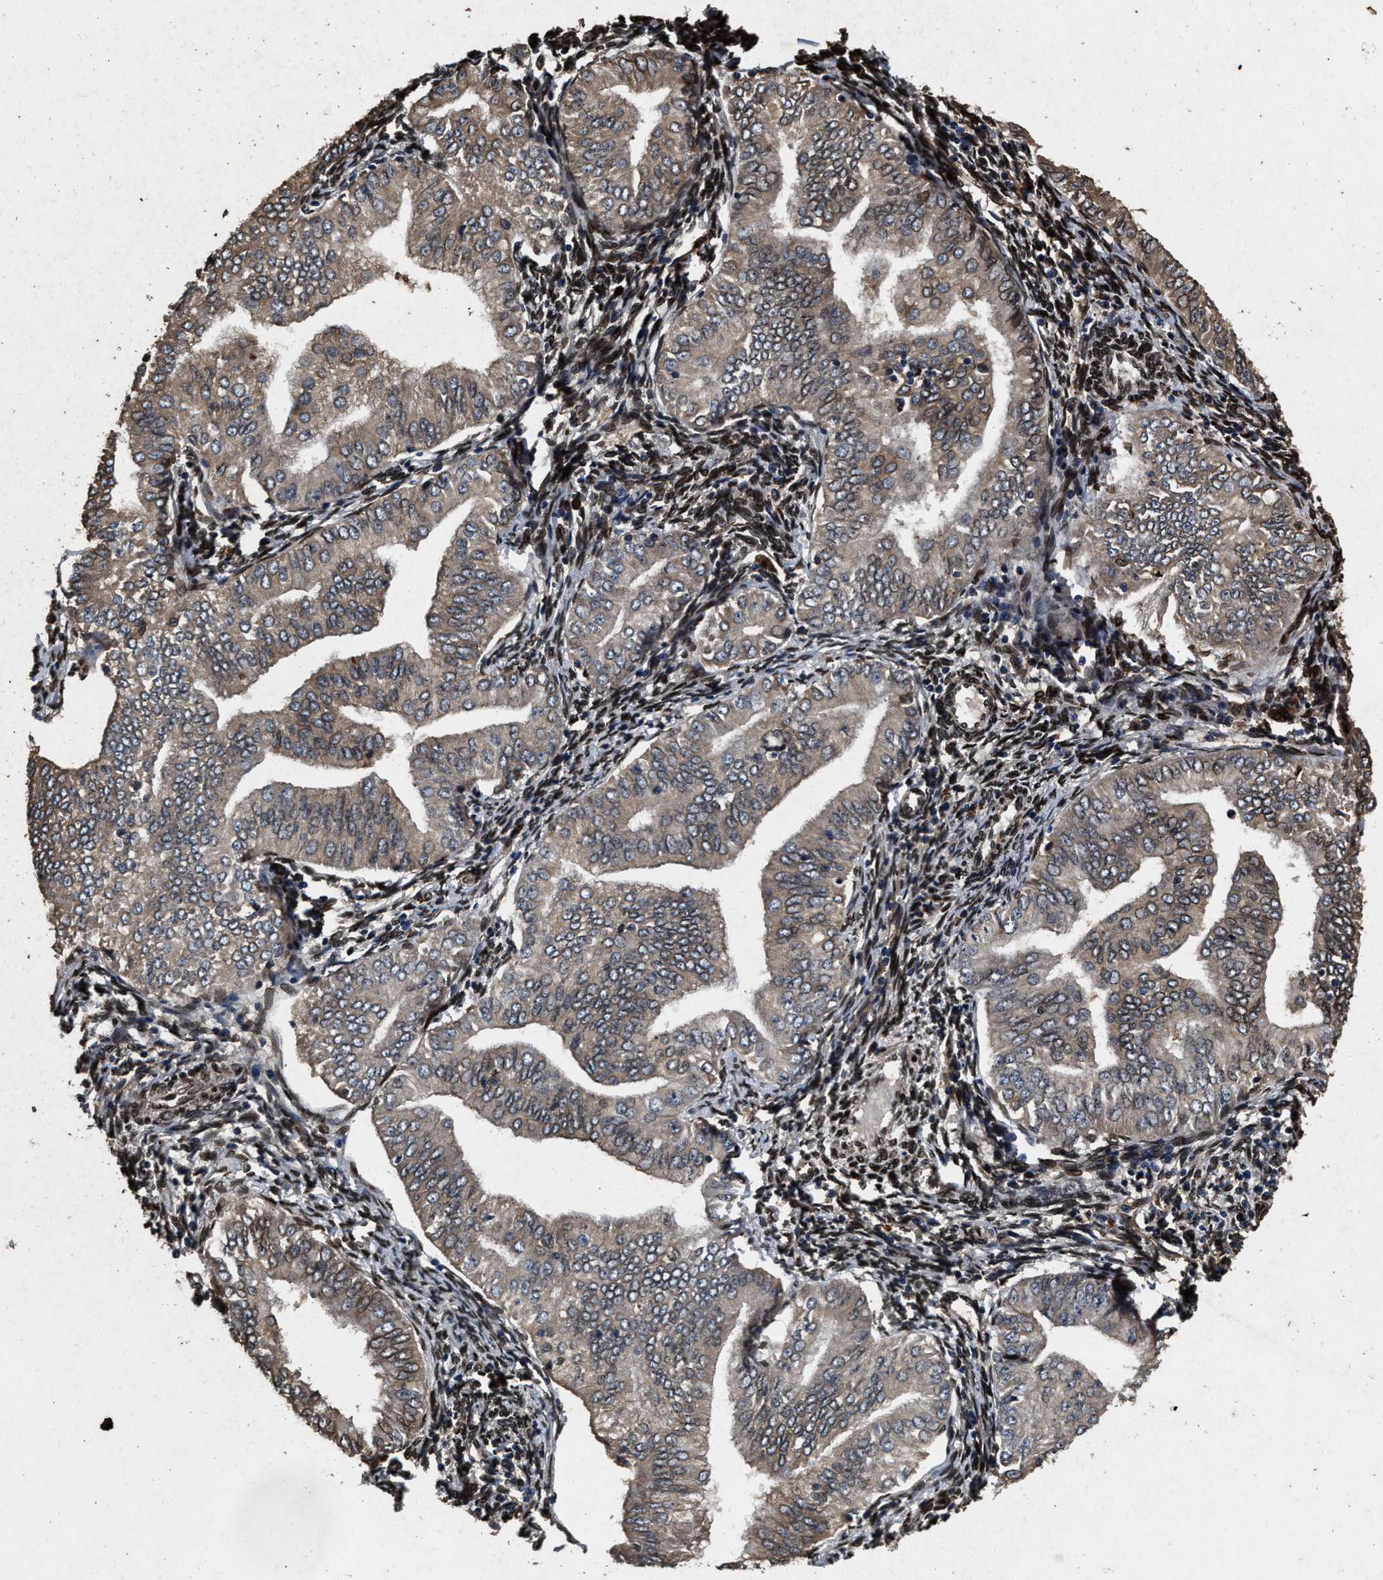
{"staining": {"intensity": "weak", "quantity": "25%-75%", "location": "cytoplasmic/membranous"}, "tissue": "endometrial cancer", "cell_type": "Tumor cells", "image_type": "cancer", "snomed": [{"axis": "morphology", "description": "Normal tissue, NOS"}, {"axis": "morphology", "description": "Adenocarcinoma, NOS"}, {"axis": "topography", "description": "Endometrium"}], "caption": "High-magnification brightfield microscopy of endometrial cancer stained with DAB (3,3'-diaminobenzidine) (brown) and counterstained with hematoxylin (blue). tumor cells exhibit weak cytoplasmic/membranous positivity is seen in approximately25%-75% of cells.", "gene": "ACCS", "patient": {"sex": "female", "age": 53}}